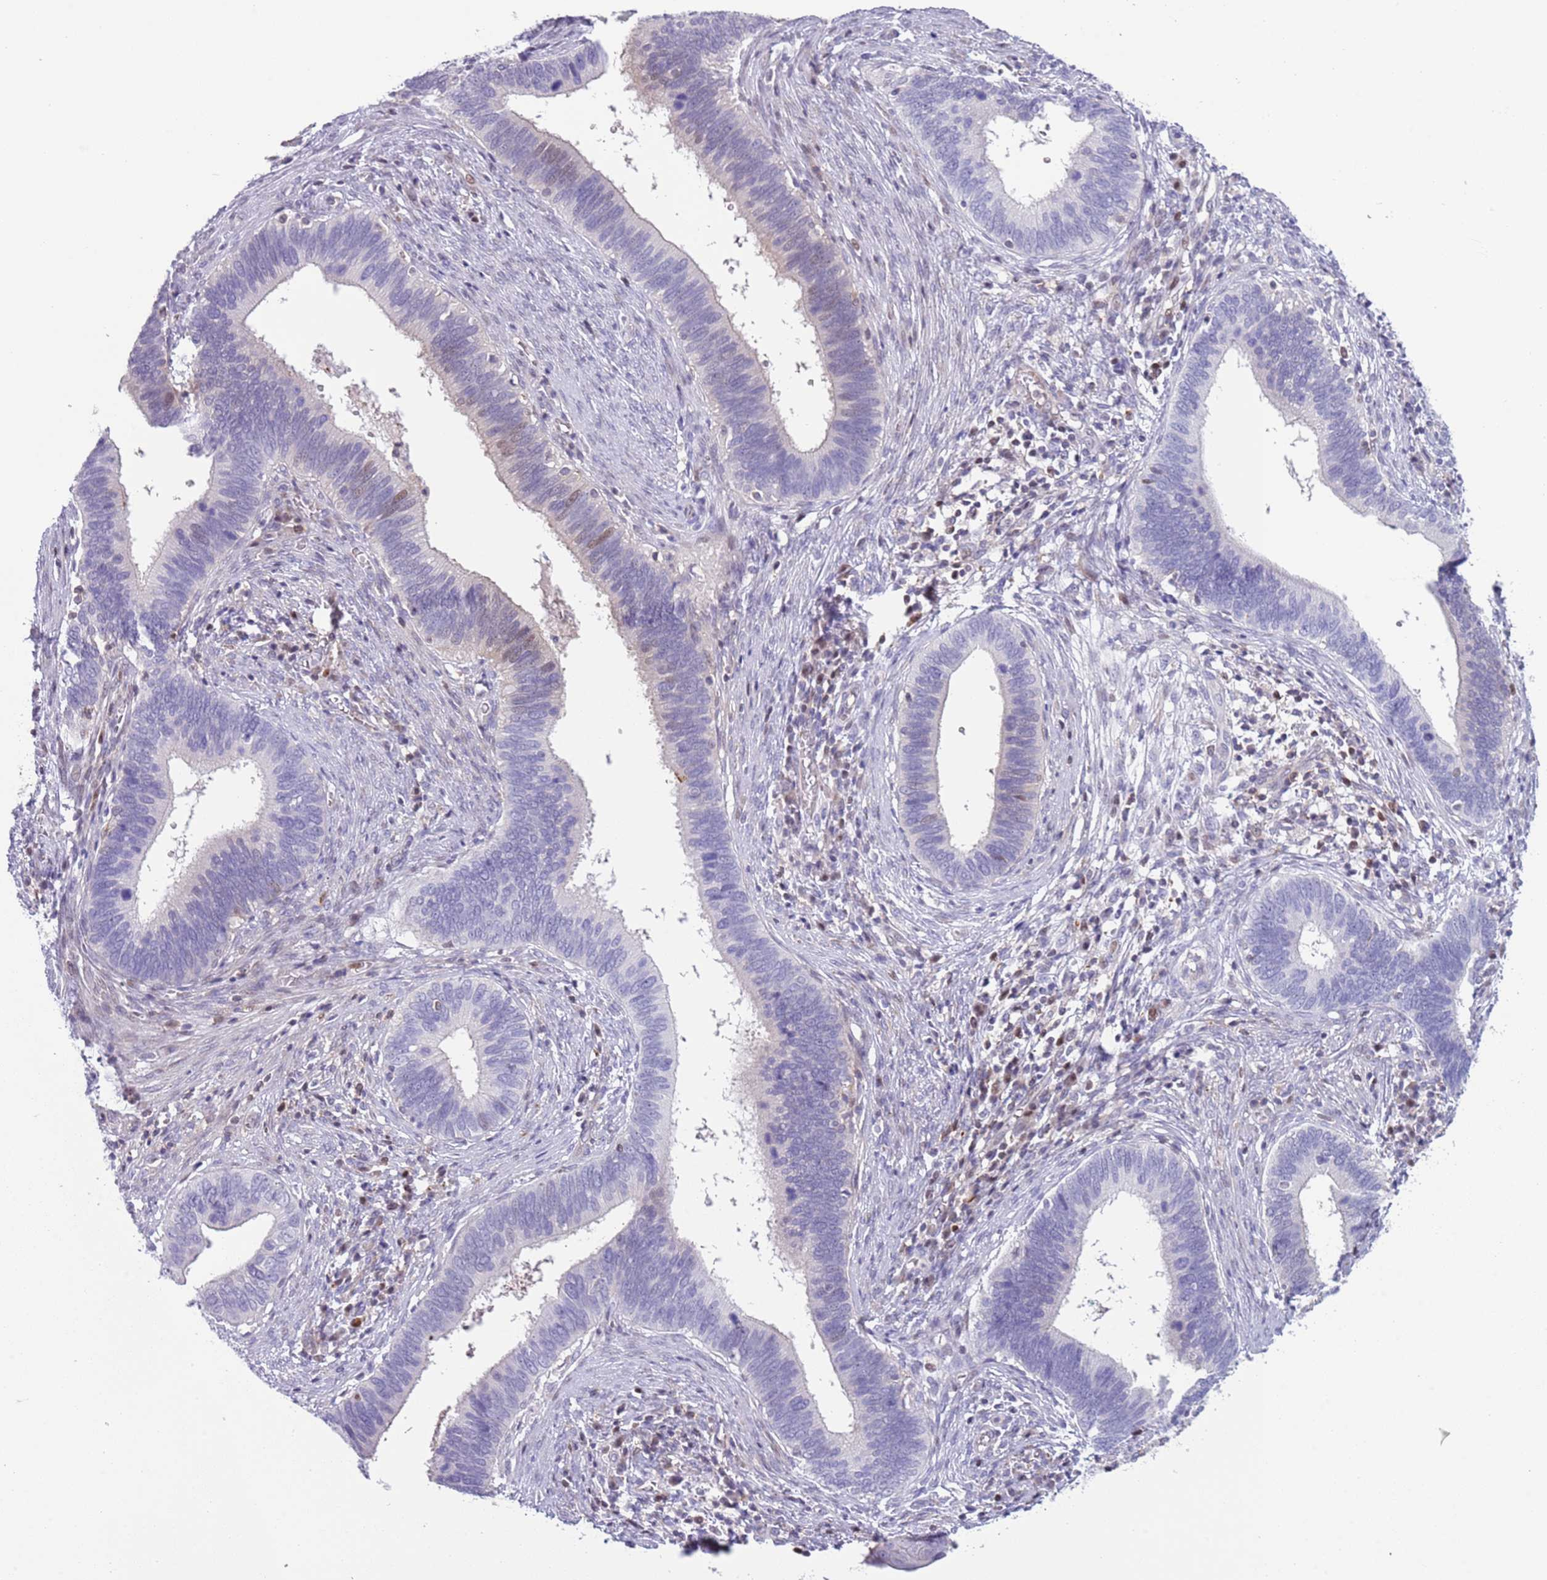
{"staining": {"intensity": "moderate", "quantity": "<25%", "location": "nuclear"}, "tissue": "cervical cancer", "cell_type": "Tumor cells", "image_type": "cancer", "snomed": [{"axis": "morphology", "description": "Adenocarcinoma, NOS"}, {"axis": "topography", "description": "Cervix"}], "caption": "Protein analysis of cervical cancer (adenocarcinoma) tissue shows moderate nuclear positivity in approximately <25% of tumor cells.", "gene": "NBPF6", "patient": {"sex": "female", "age": 42}}